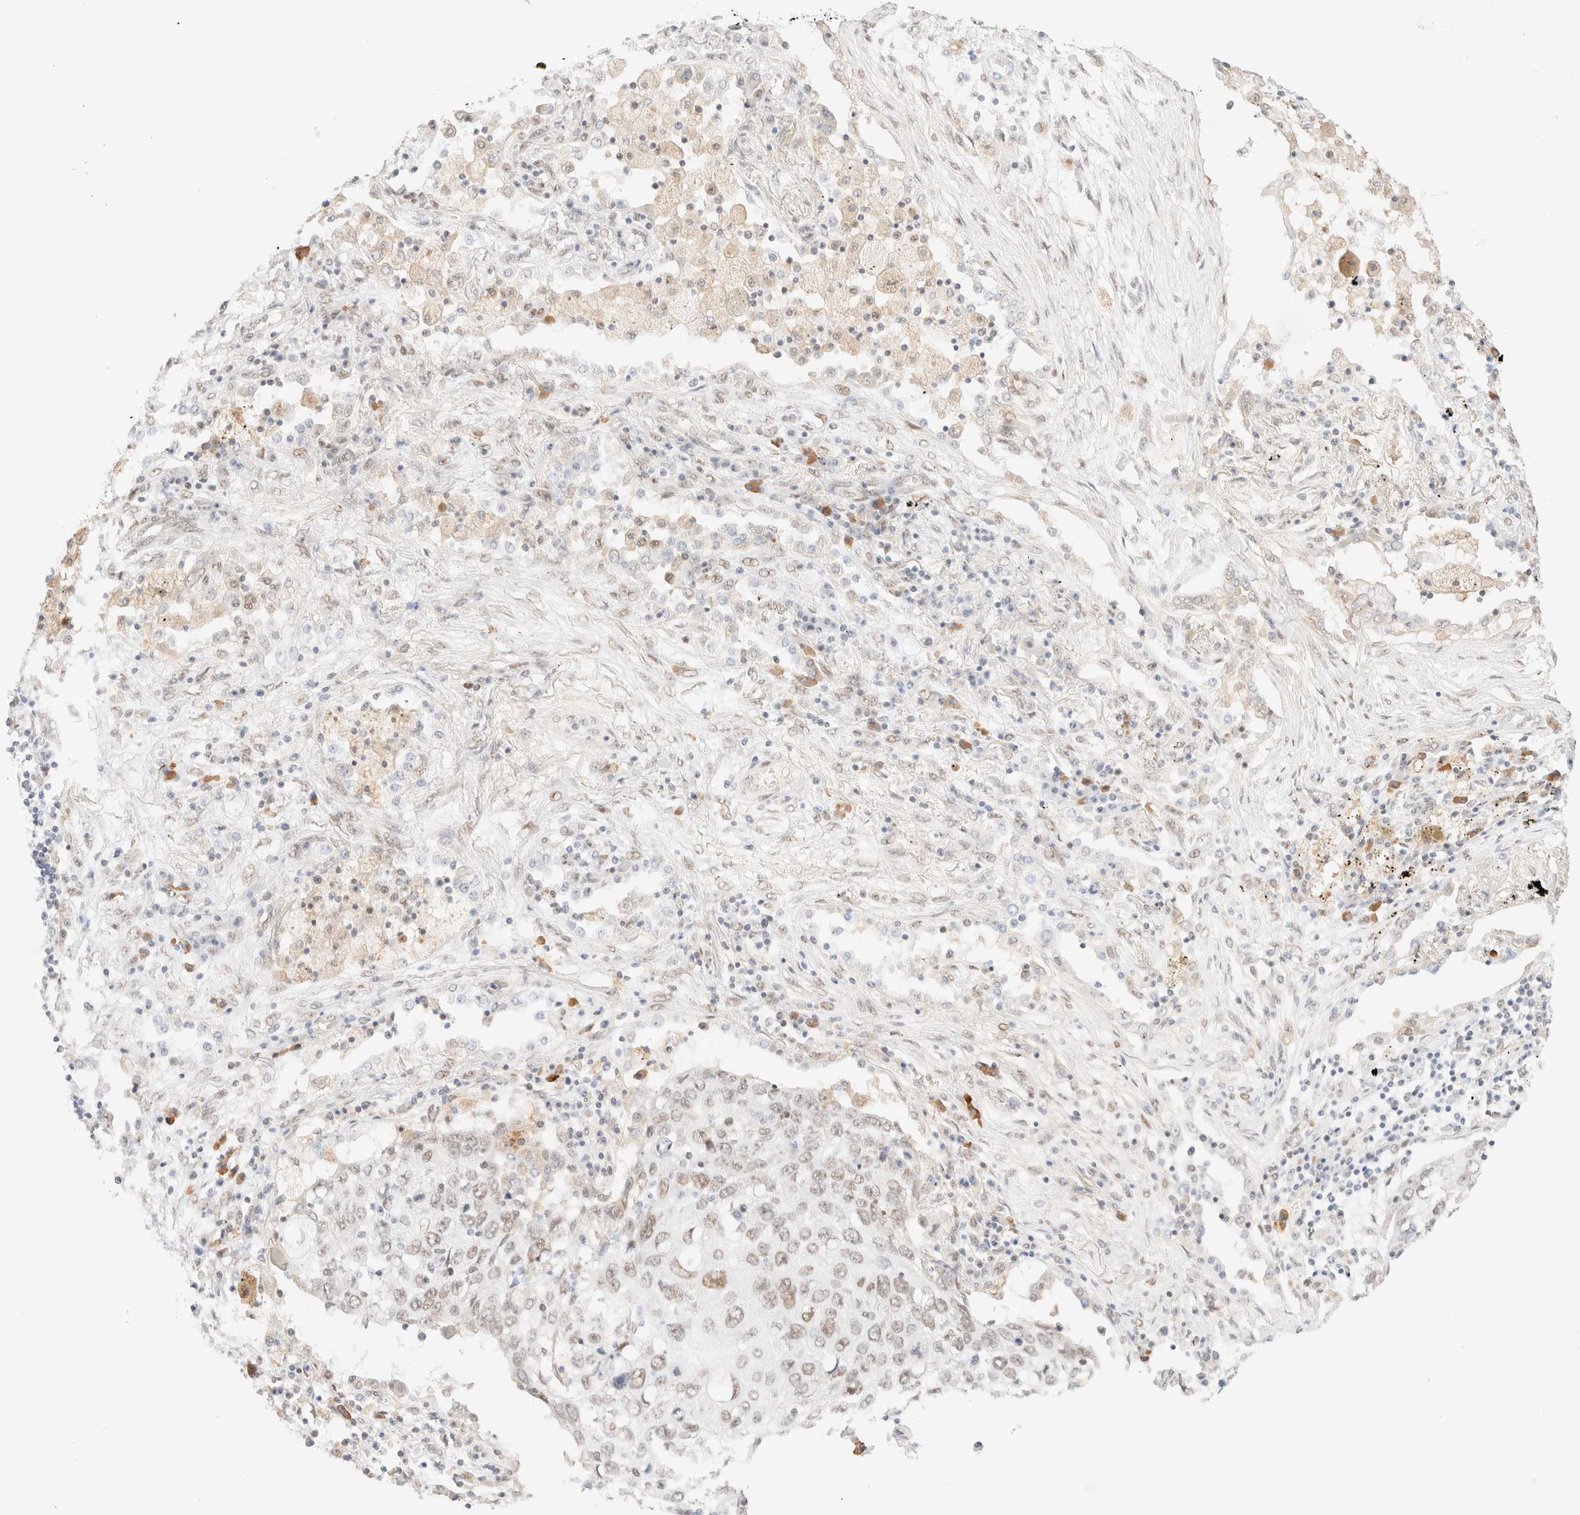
{"staining": {"intensity": "weak", "quantity": ">75%", "location": "nuclear"}, "tissue": "lung cancer", "cell_type": "Tumor cells", "image_type": "cancer", "snomed": [{"axis": "morphology", "description": "Squamous cell carcinoma, NOS"}, {"axis": "topography", "description": "Lung"}], "caption": "The immunohistochemical stain highlights weak nuclear expression in tumor cells of lung squamous cell carcinoma tissue.", "gene": "CIC", "patient": {"sex": "female", "age": 63}}